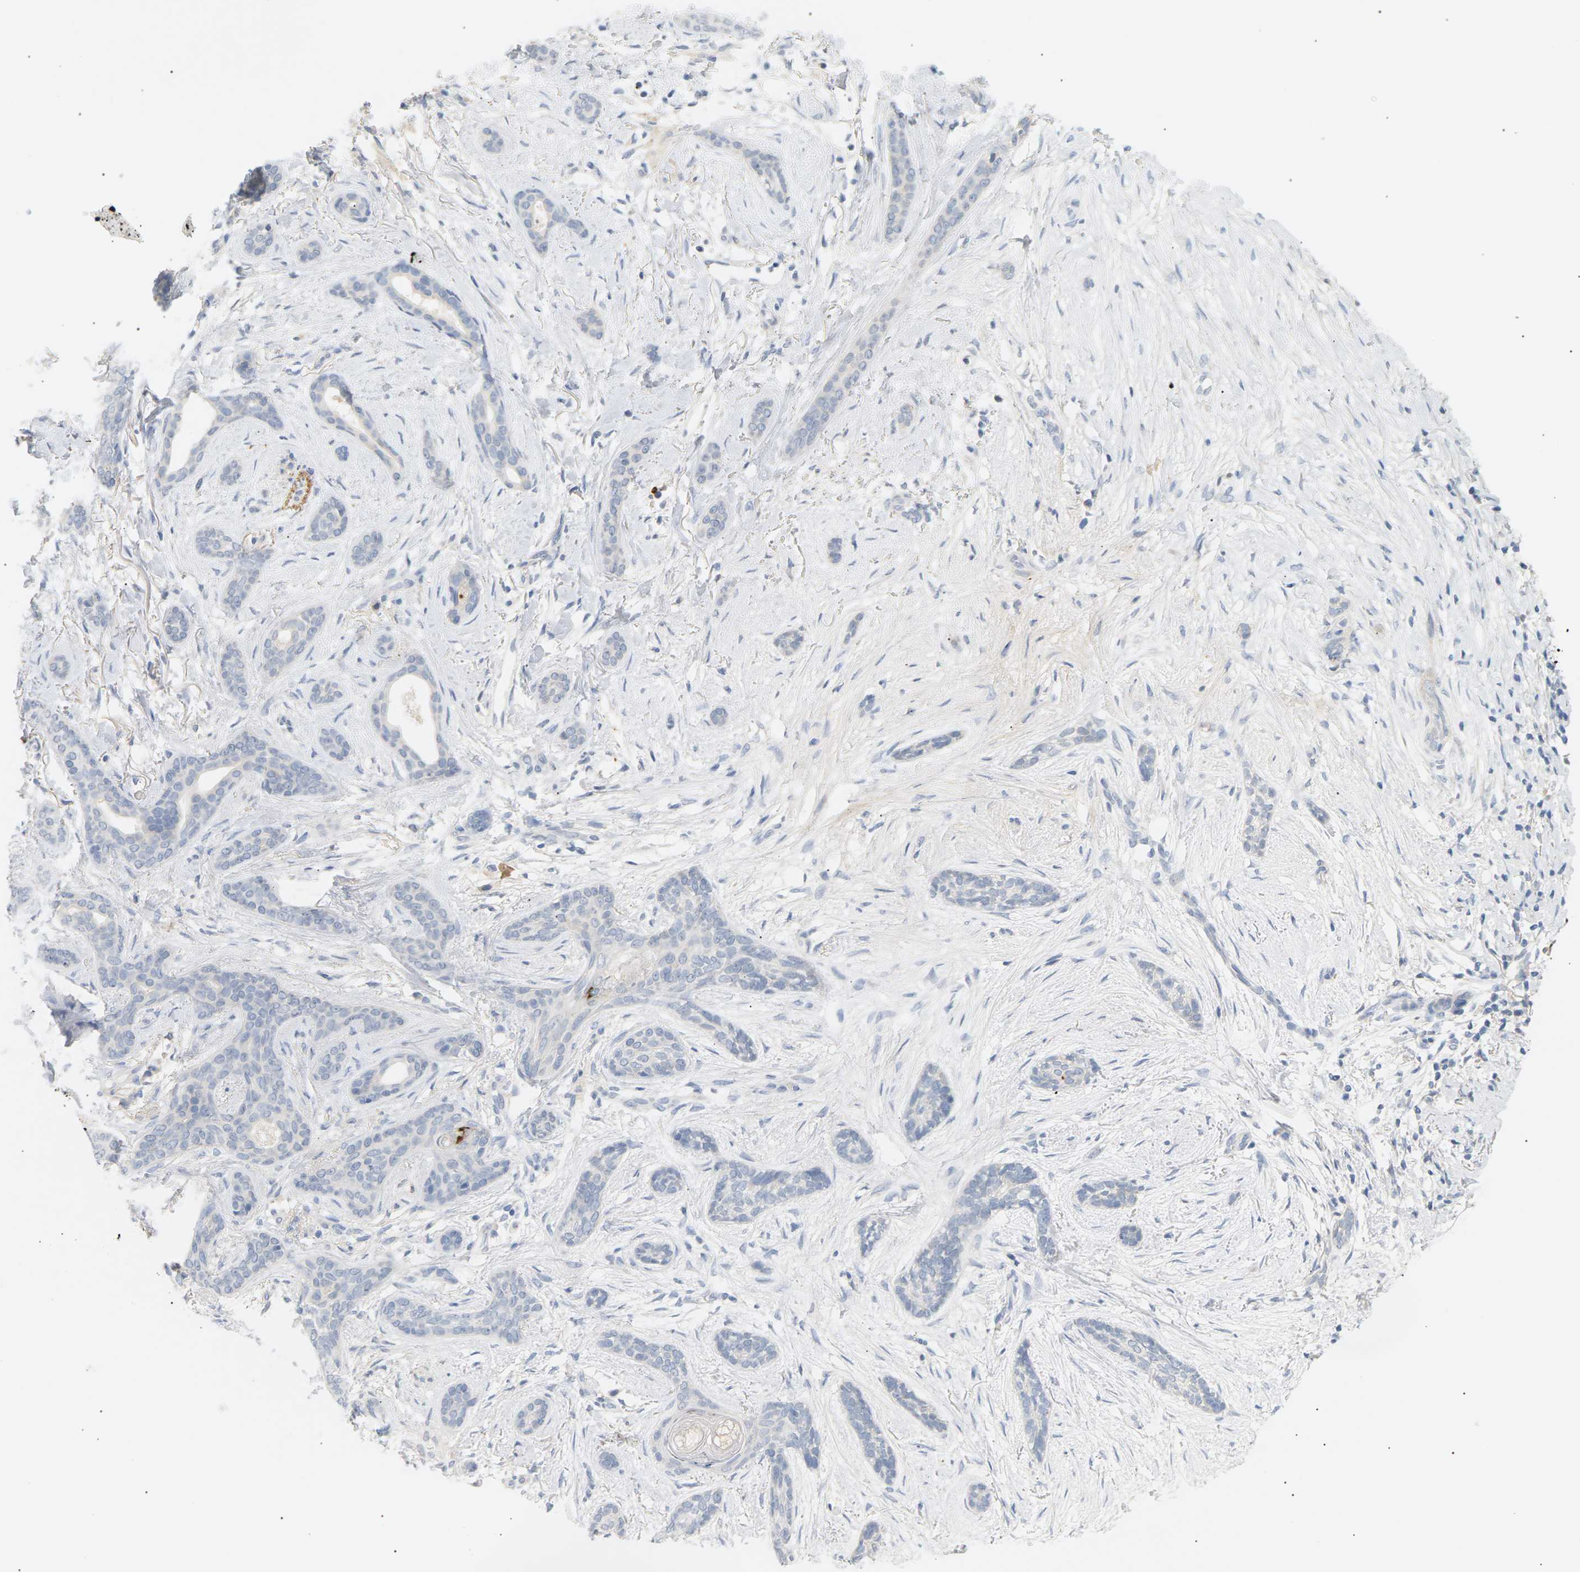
{"staining": {"intensity": "negative", "quantity": "none", "location": "none"}, "tissue": "skin cancer", "cell_type": "Tumor cells", "image_type": "cancer", "snomed": [{"axis": "morphology", "description": "Basal cell carcinoma"}, {"axis": "morphology", "description": "Adnexal tumor, benign"}, {"axis": "topography", "description": "Skin"}], "caption": "Tumor cells show no significant protein expression in basal cell carcinoma (skin).", "gene": "CLU", "patient": {"sex": "female", "age": 42}}